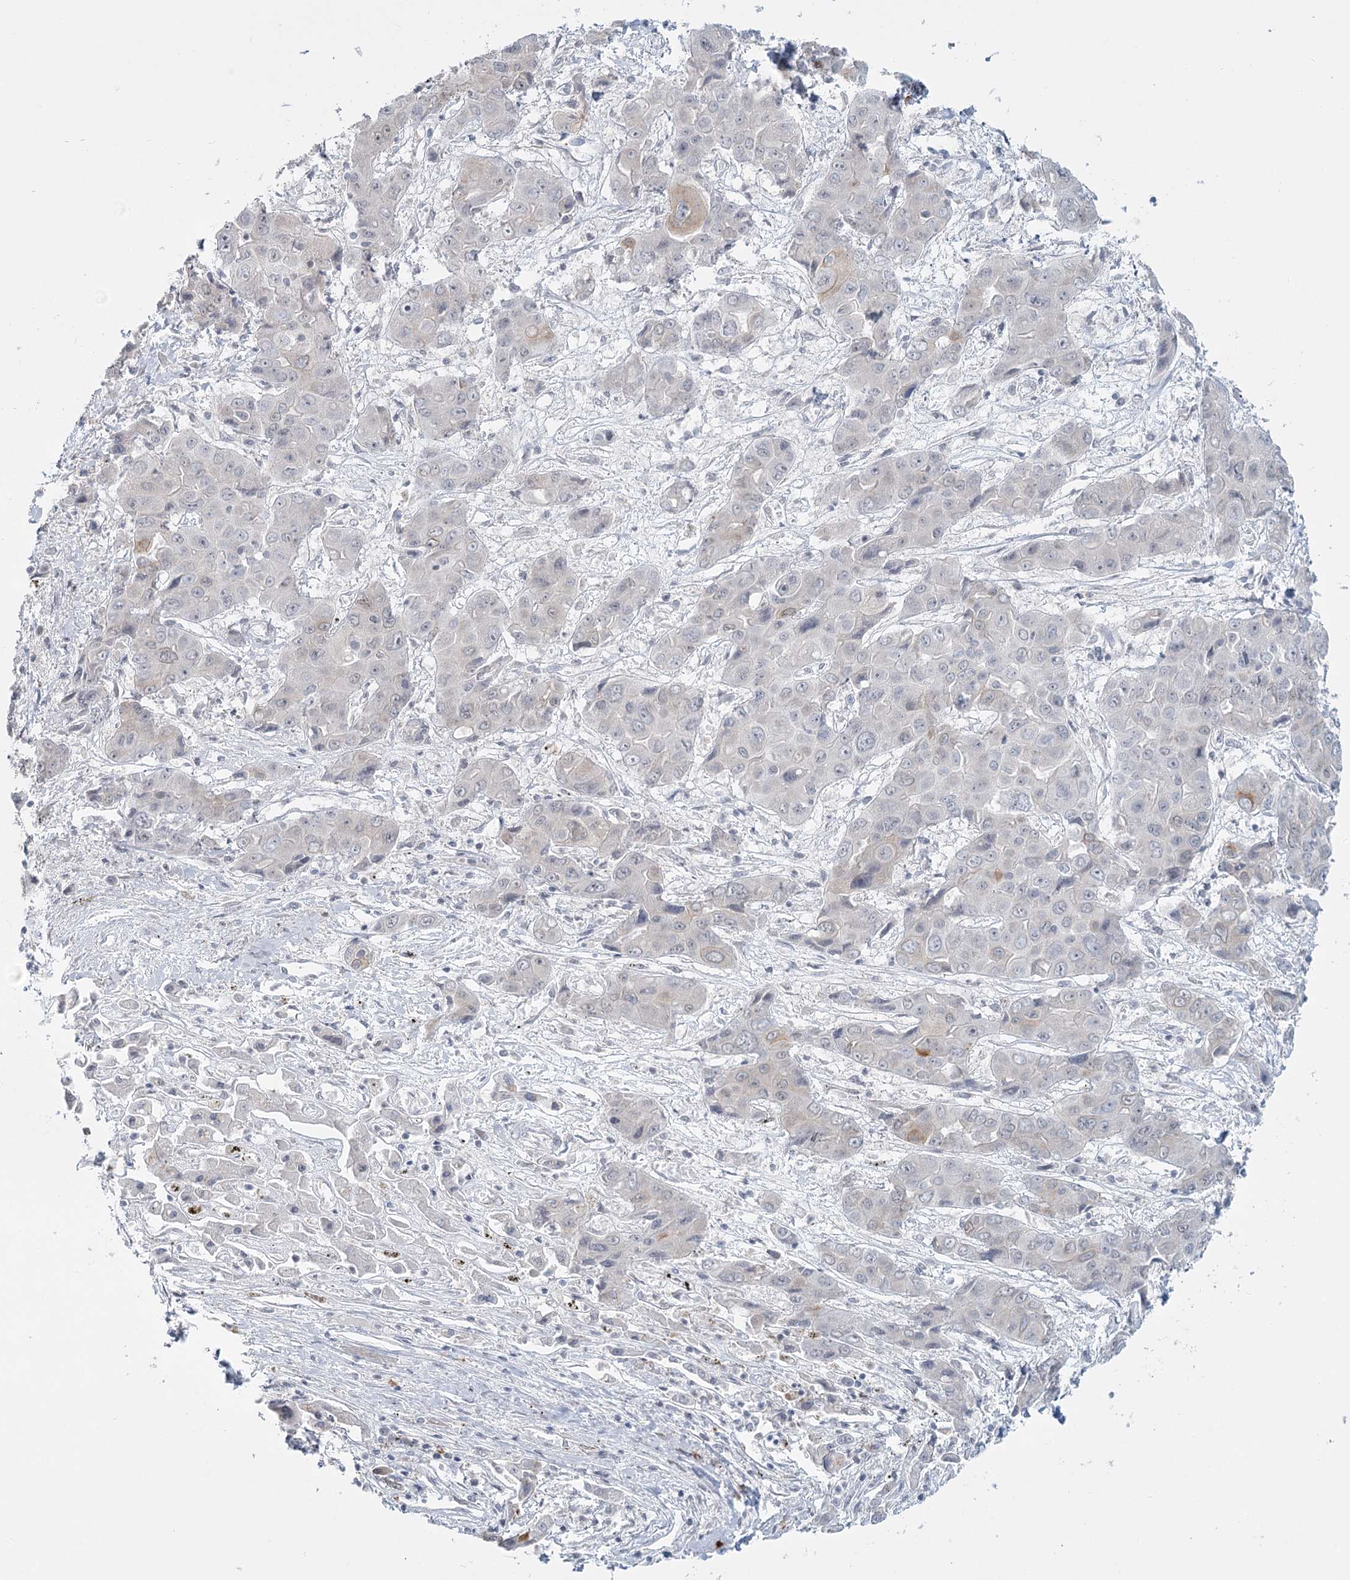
{"staining": {"intensity": "negative", "quantity": "none", "location": "none"}, "tissue": "liver cancer", "cell_type": "Tumor cells", "image_type": "cancer", "snomed": [{"axis": "morphology", "description": "Cholangiocarcinoma"}, {"axis": "topography", "description": "Liver"}], "caption": "Immunohistochemistry of human liver cancer reveals no expression in tumor cells. The staining is performed using DAB (3,3'-diaminobenzidine) brown chromogen with nuclei counter-stained in using hematoxylin.", "gene": "TMEM70", "patient": {"sex": "male", "age": 67}}